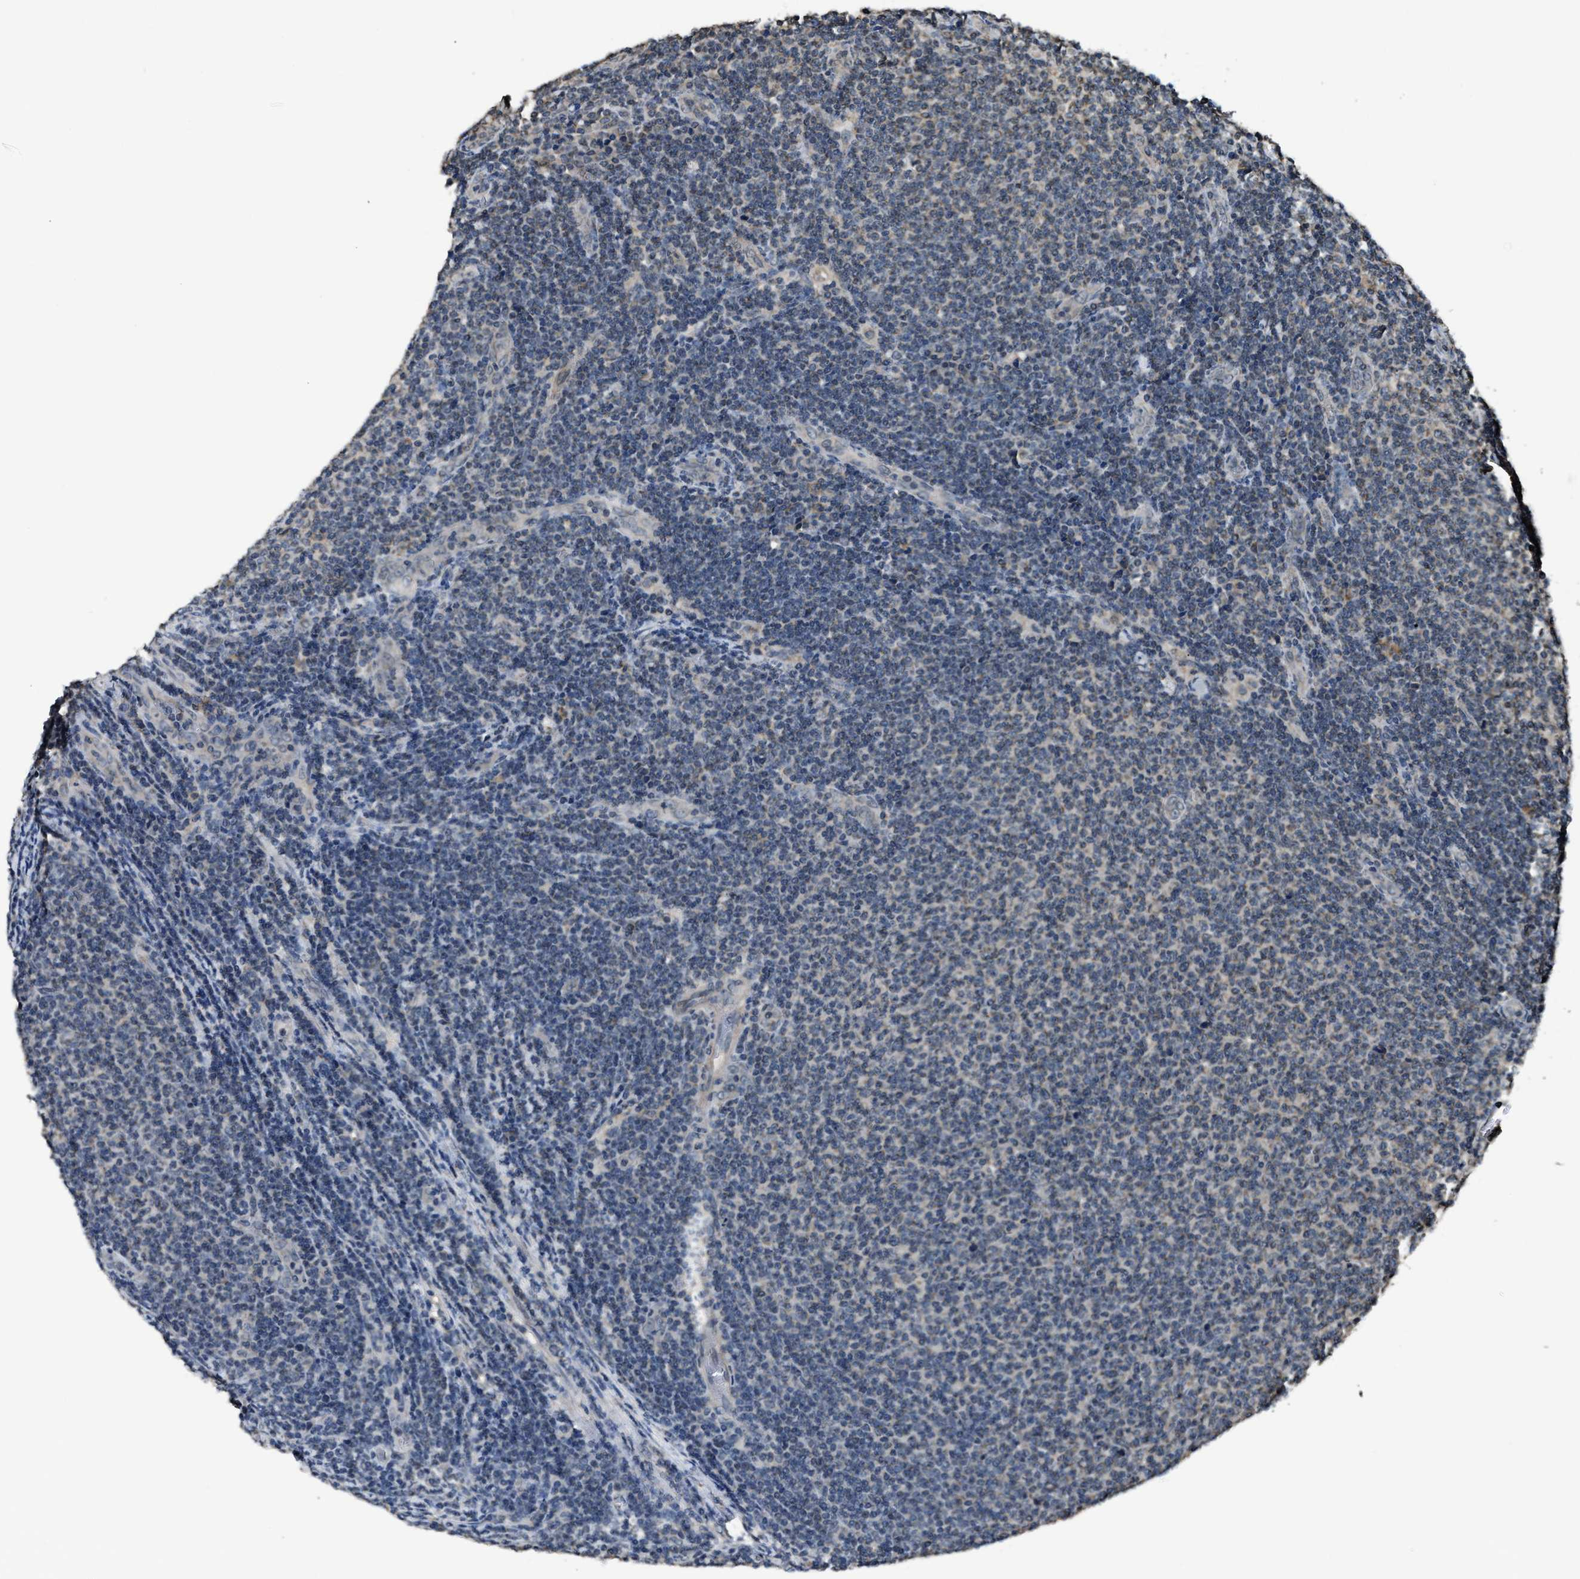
{"staining": {"intensity": "negative", "quantity": "none", "location": "none"}, "tissue": "lymphoma", "cell_type": "Tumor cells", "image_type": "cancer", "snomed": [{"axis": "morphology", "description": "Malignant lymphoma, non-Hodgkin's type, Low grade"}, {"axis": "topography", "description": "Lymph node"}], "caption": "This is an IHC photomicrograph of low-grade malignant lymphoma, non-Hodgkin's type. There is no staining in tumor cells.", "gene": "DENND6B", "patient": {"sex": "male", "age": 66}}